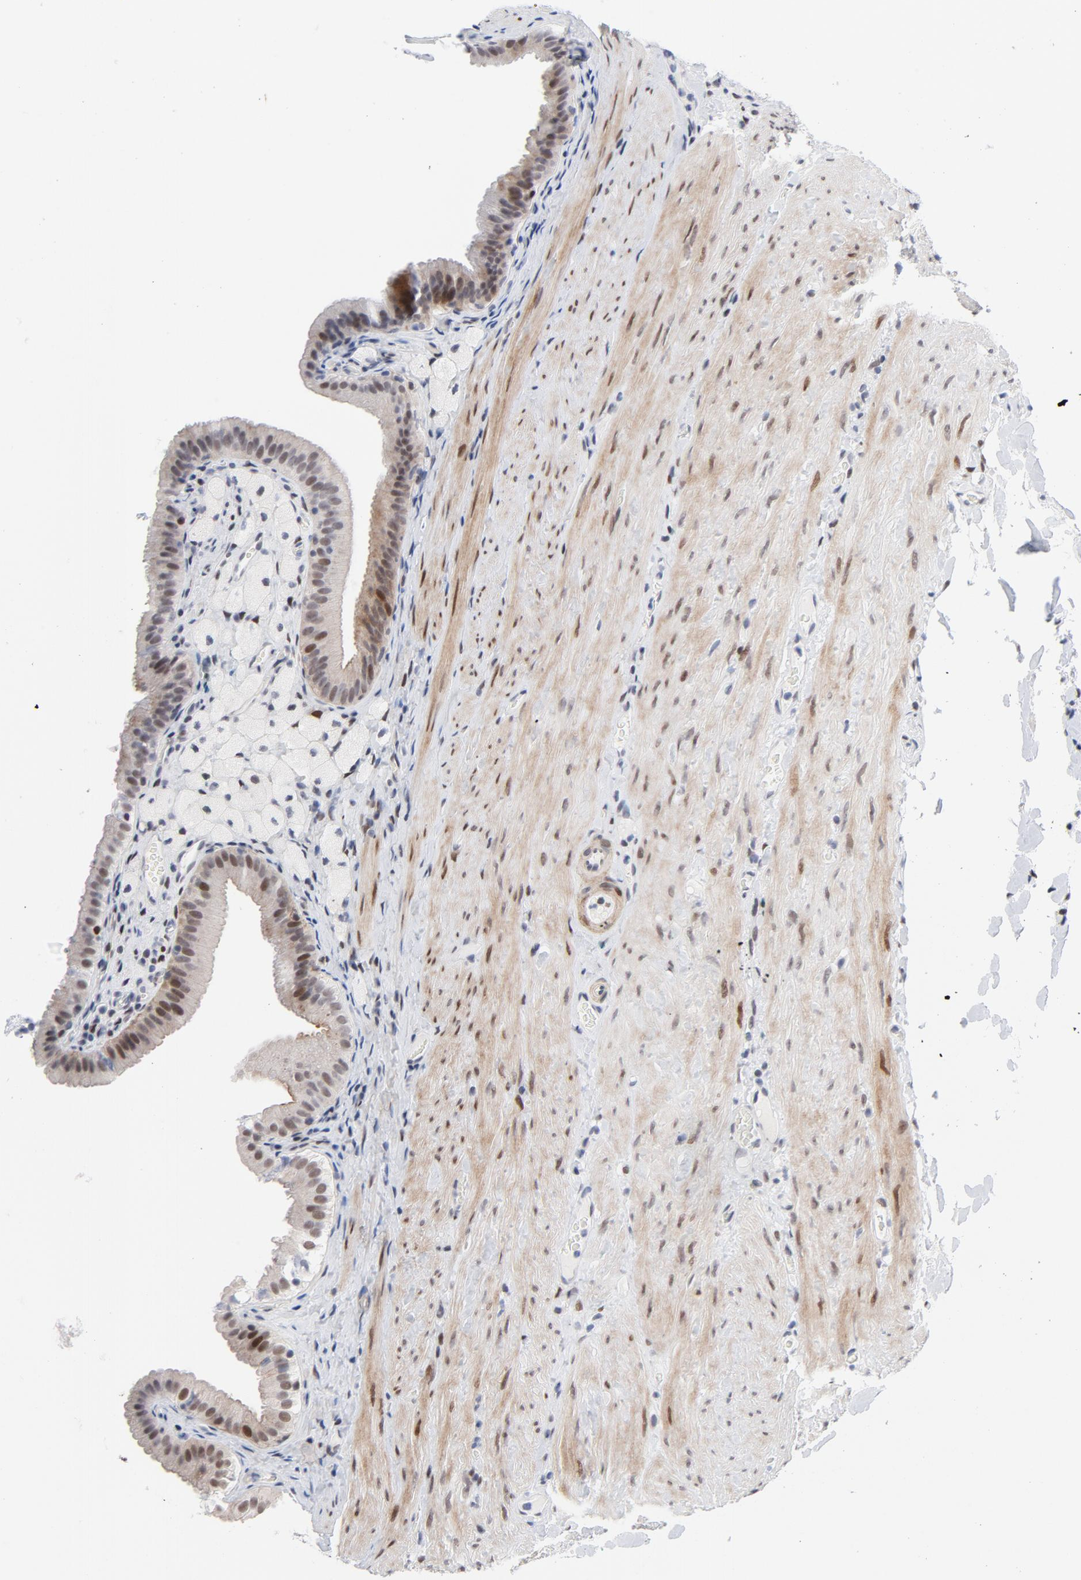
{"staining": {"intensity": "moderate", "quantity": "<25%", "location": "nuclear"}, "tissue": "gallbladder", "cell_type": "Glandular cells", "image_type": "normal", "snomed": [{"axis": "morphology", "description": "Normal tissue, NOS"}, {"axis": "topography", "description": "Gallbladder"}], "caption": "Immunohistochemical staining of benign human gallbladder exhibits <25% levels of moderate nuclear protein staining in about <25% of glandular cells.", "gene": "NFIC", "patient": {"sex": "female", "age": 24}}